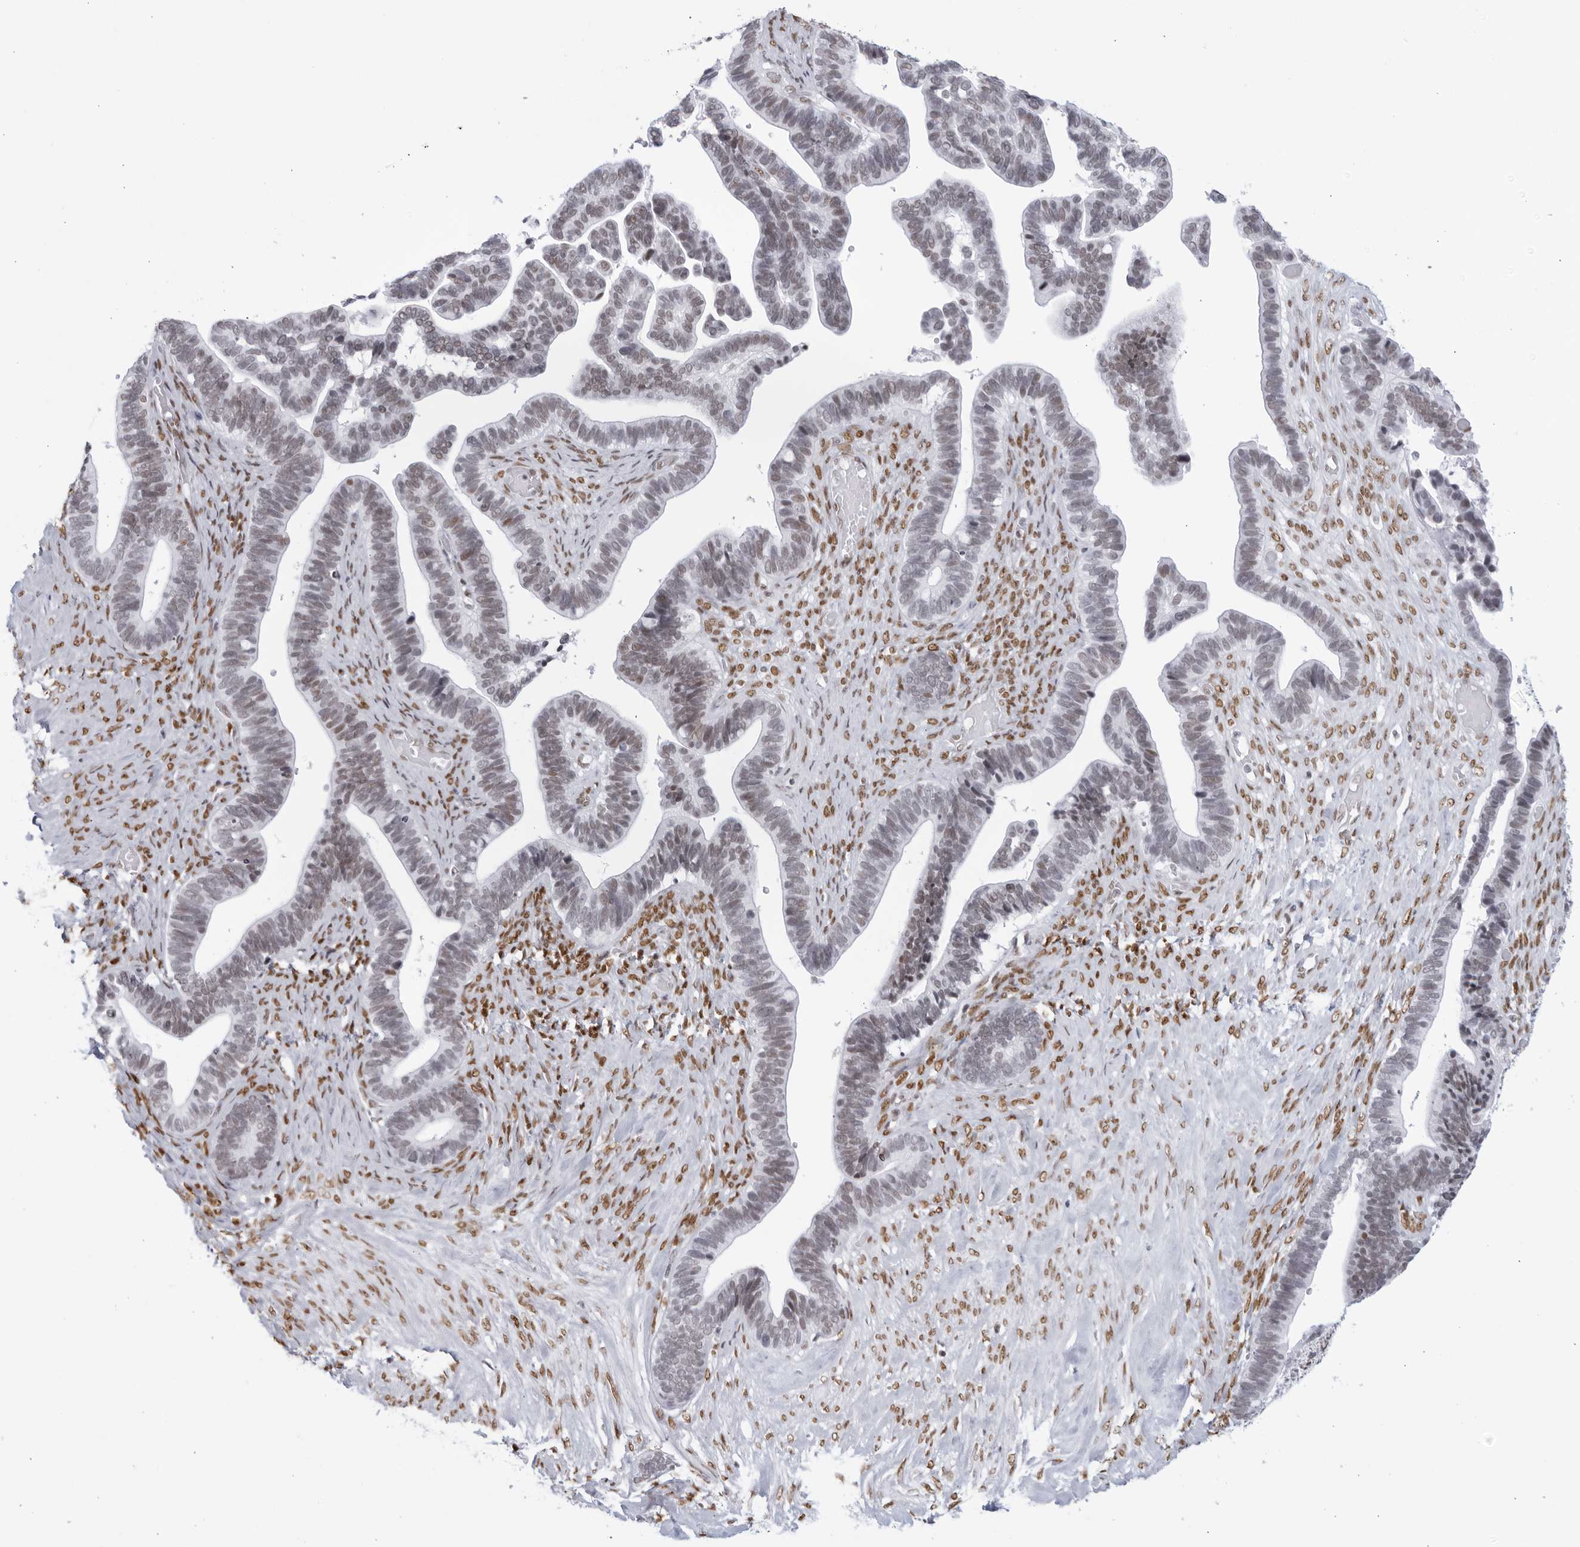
{"staining": {"intensity": "weak", "quantity": "25%-75%", "location": "nuclear"}, "tissue": "ovarian cancer", "cell_type": "Tumor cells", "image_type": "cancer", "snomed": [{"axis": "morphology", "description": "Cystadenocarcinoma, serous, NOS"}, {"axis": "topography", "description": "Ovary"}], "caption": "Ovarian cancer (serous cystadenocarcinoma) stained with a protein marker displays weak staining in tumor cells.", "gene": "HP1BP3", "patient": {"sex": "female", "age": 56}}